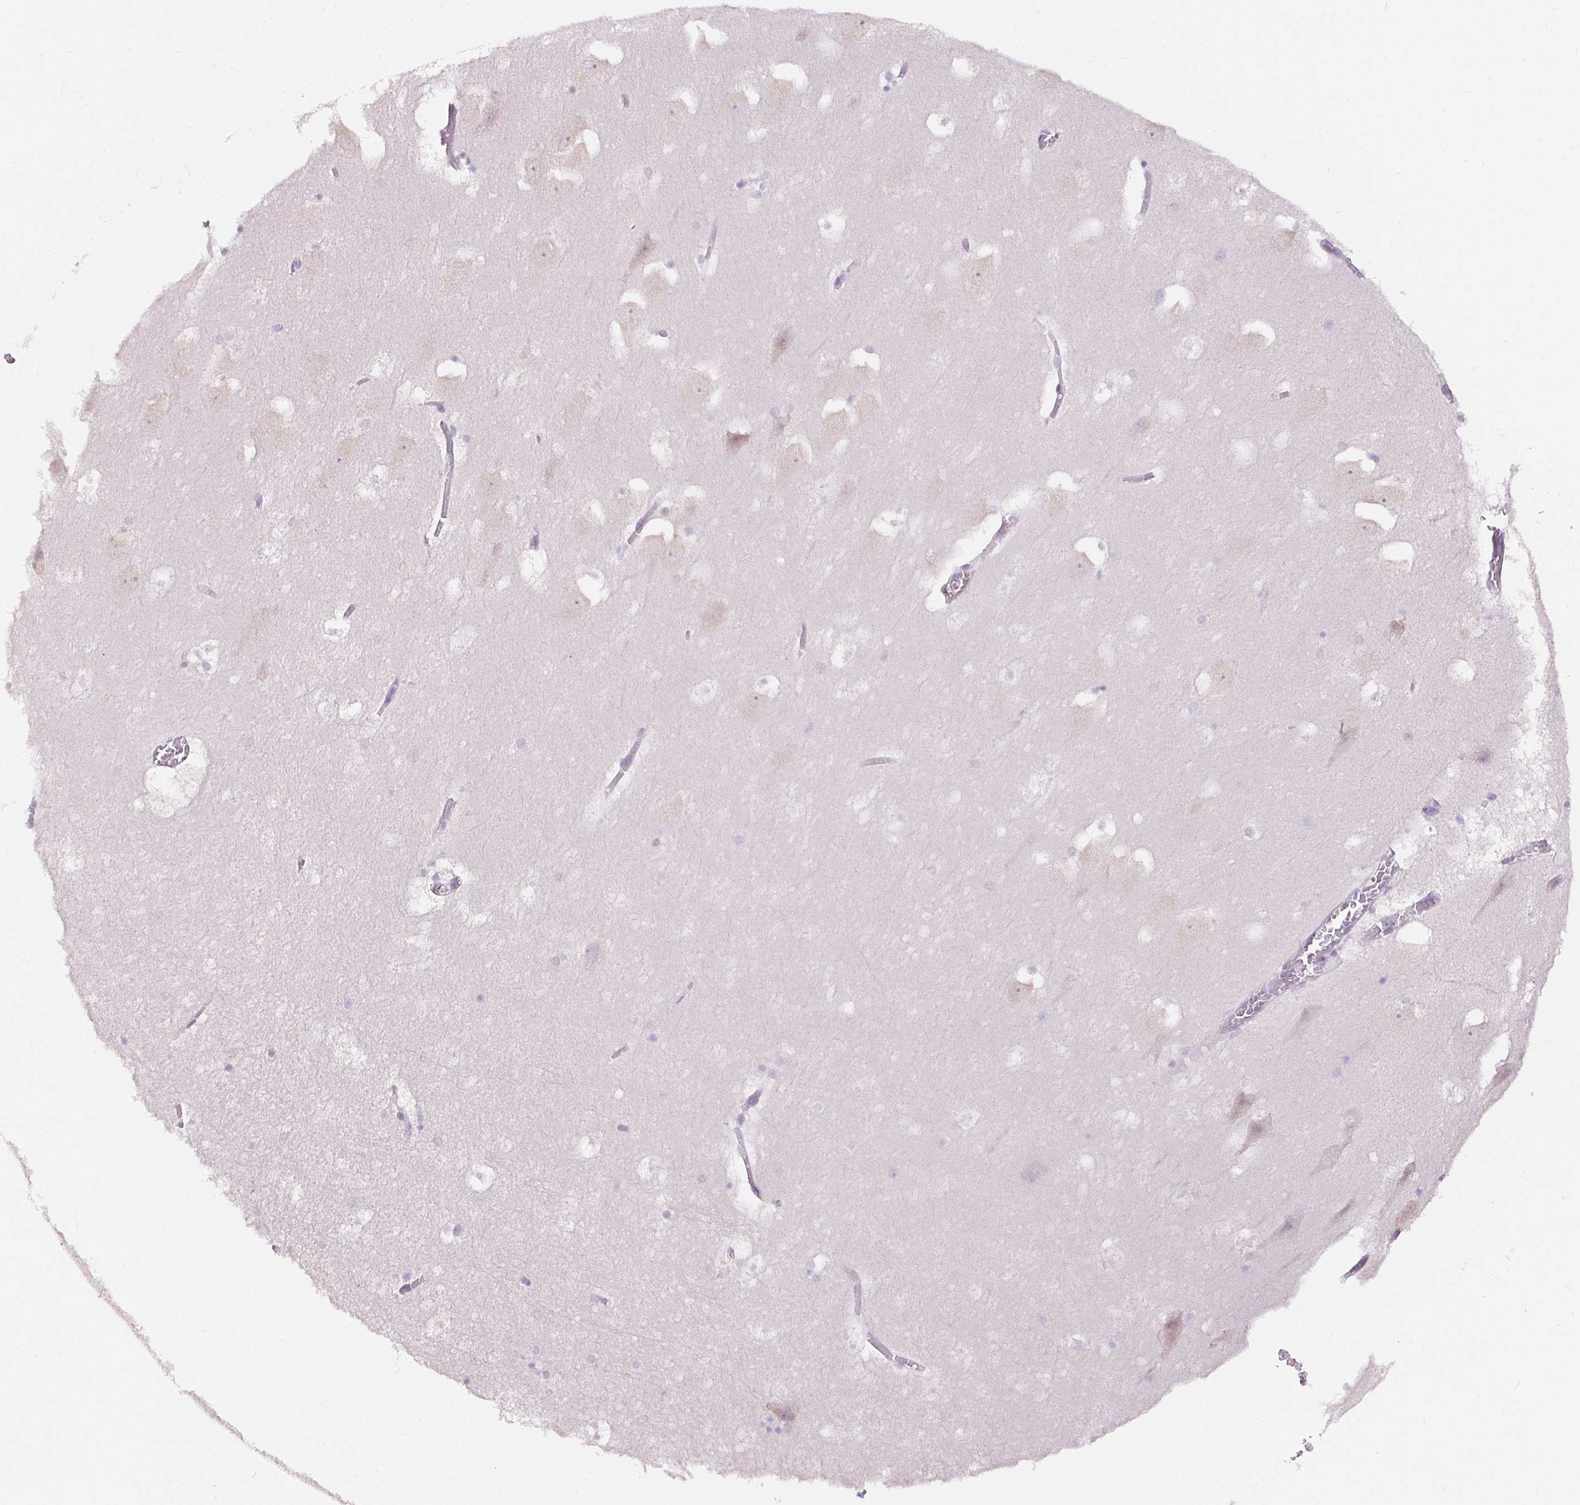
{"staining": {"intensity": "negative", "quantity": "none", "location": "none"}, "tissue": "hippocampus", "cell_type": "Glial cells", "image_type": "normal", "snomed": [{"axis": "morphology", "description": "Normal tissue, NOS"}, {"axis": "topography", "description": "Hippocampus"}], "caption": "A high-resolution histopathology image shows immunohistochemistry (IHC) staining of unremarkable hippocampus, which demonstrates no significant expression in glial cells.", "gene": "PNLIPRP3", "patient": {"sex": "male", "age": 45}}